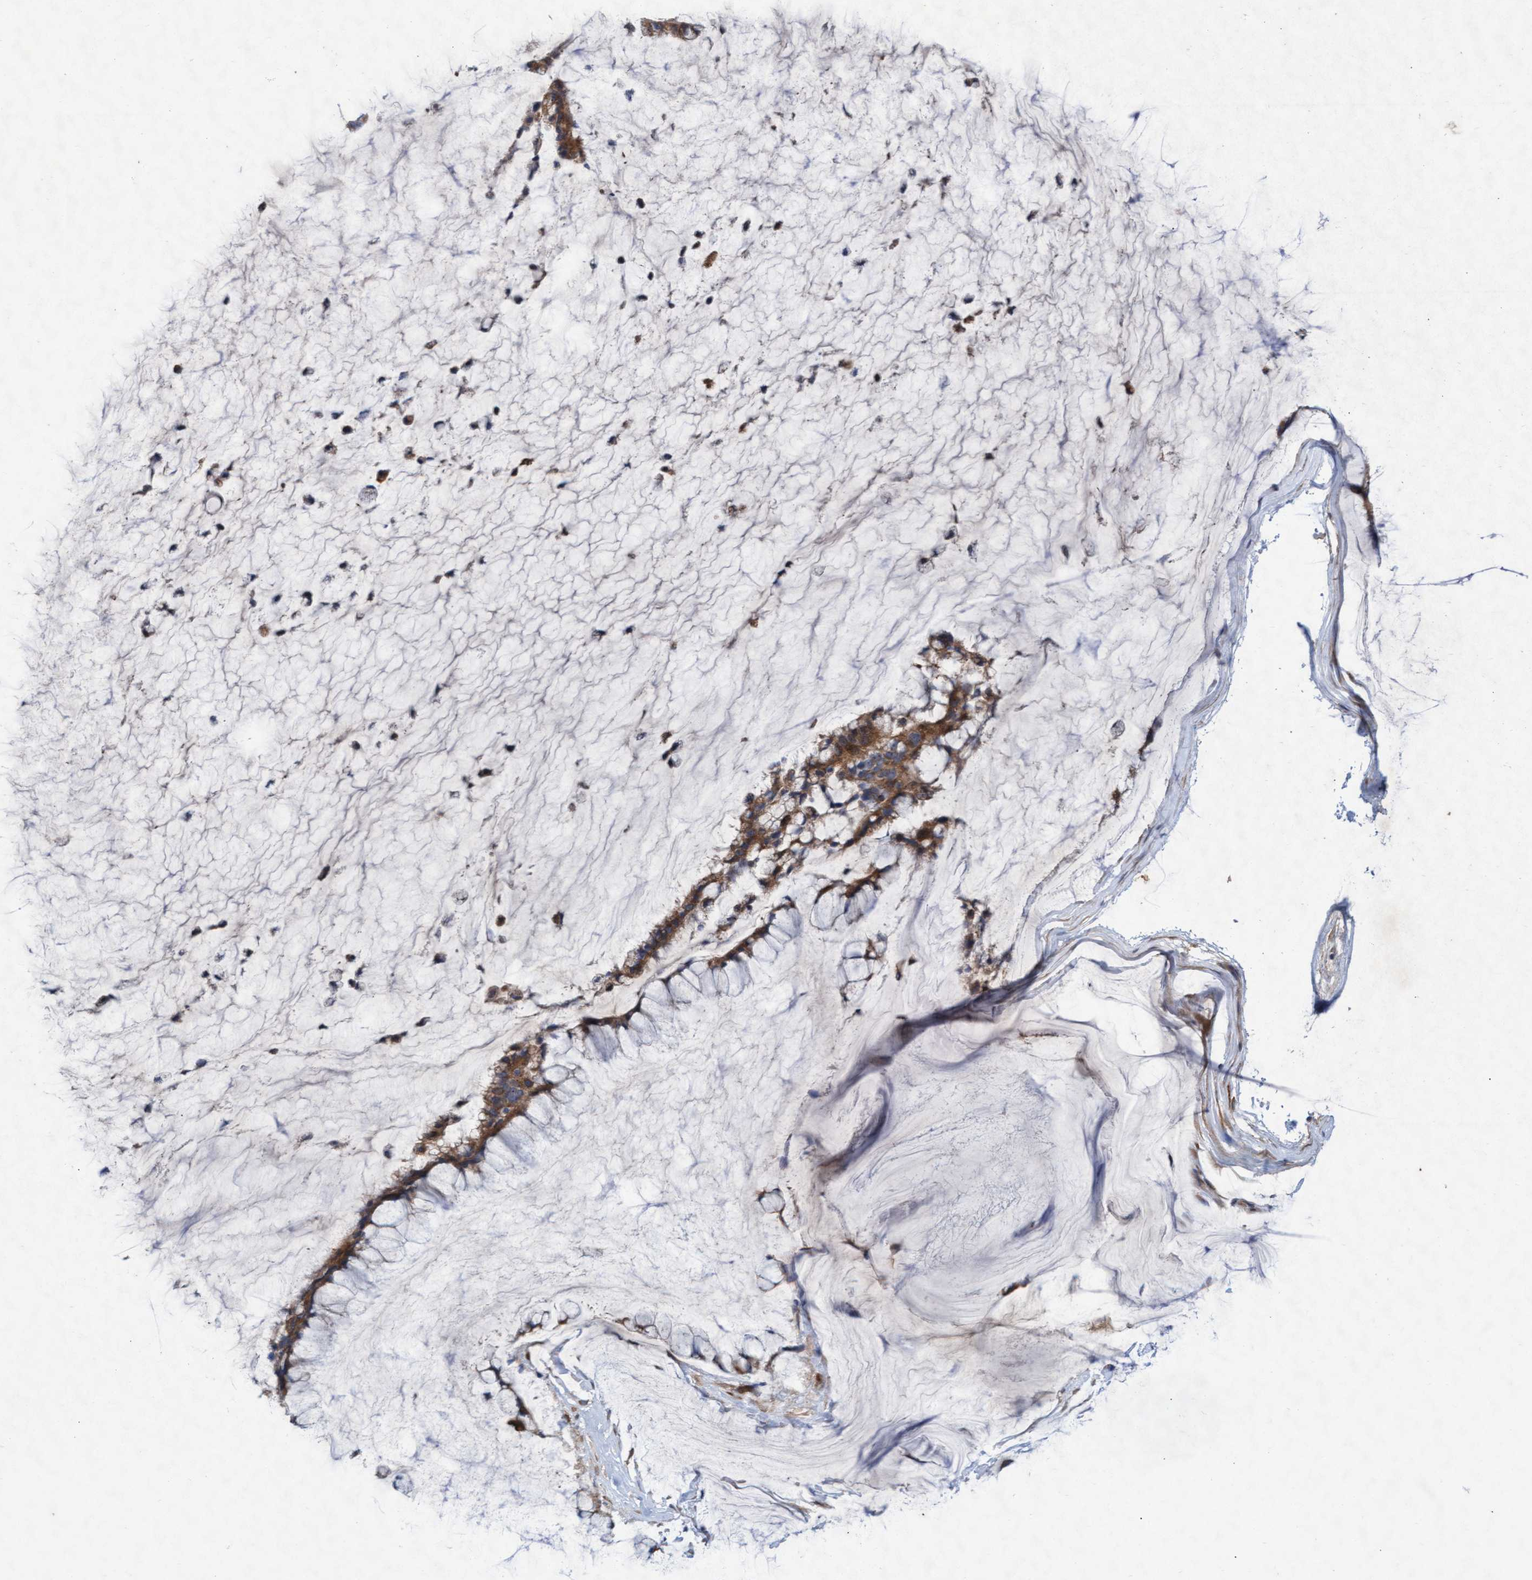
{"staining": {"intensity": "moderate", "quantity": ">75%", "location": "cytoplasmic/membranous"}, "tissue": "ovarian cancer", "cell_type": "Tumor cells", "image_type": "cancer", "snomed": [{"axis": "morphology", "description": "Cystadenocarcinoma, mucinous, NOS"}, {"axis": "topography", "description": "Ovary"}], "caption": "Ovarian mucinous cystadenocarcinoma stained with a protein marker exhibits moderate staining in tumor cells.", "gene": "ABCF2", "patient": {"sex": "female", "age": 39}}